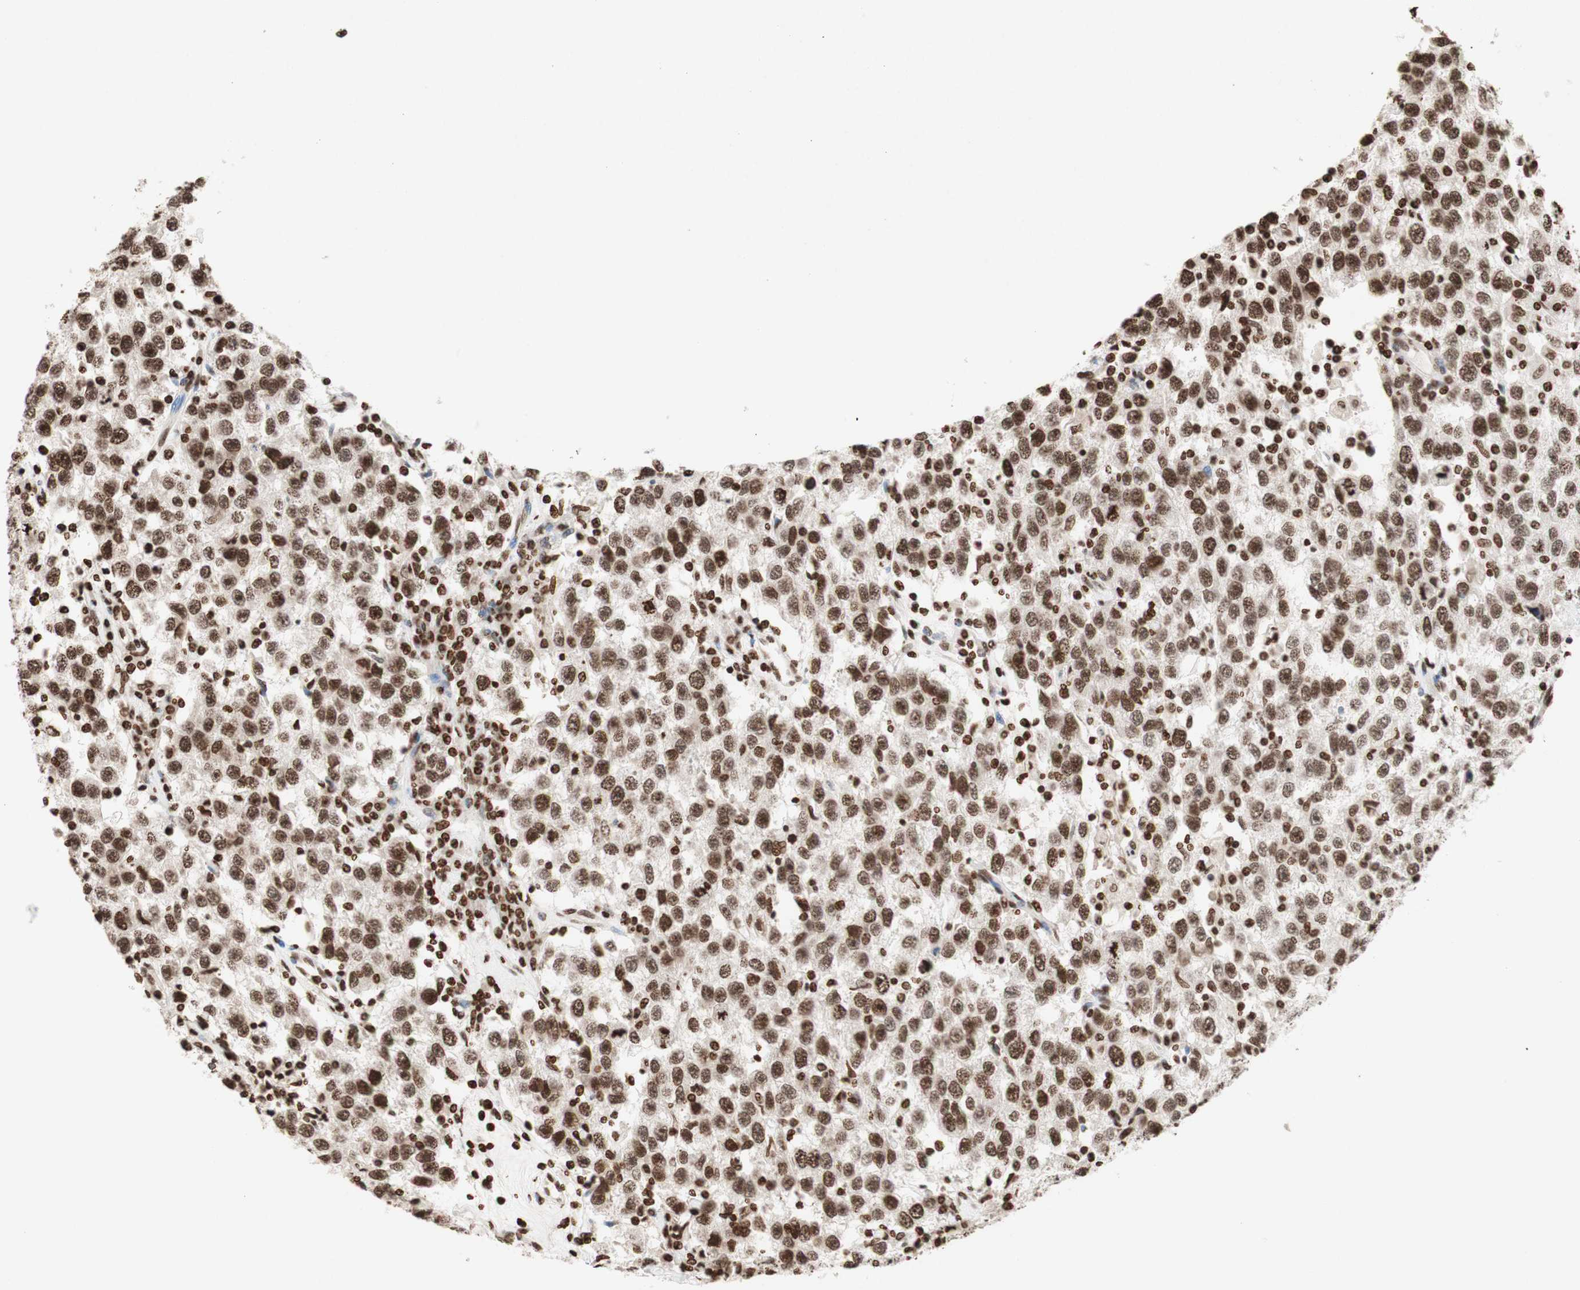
{"staining": {"intensity": "moderate", "quantity": ">75%", "location": "nuclear"}, "tissue": "testis cancer", "cell_type": "Tumor cells", "image_type": "cancer", "snomed": [{"axis": "morphology", "description": "Seminoma, NOS"}, {"axis": "topography", "description": "Testis"}], "caption": "This histopathology image reveals seminoma (testis) stained with IHC to label a protein in brown. The nuclear of tumor cells show moderate positivity for the protein. Nuclei are counter-stained blue.", "gene": "NCOA3", "patient": {"sex": "male", "age": 41}}